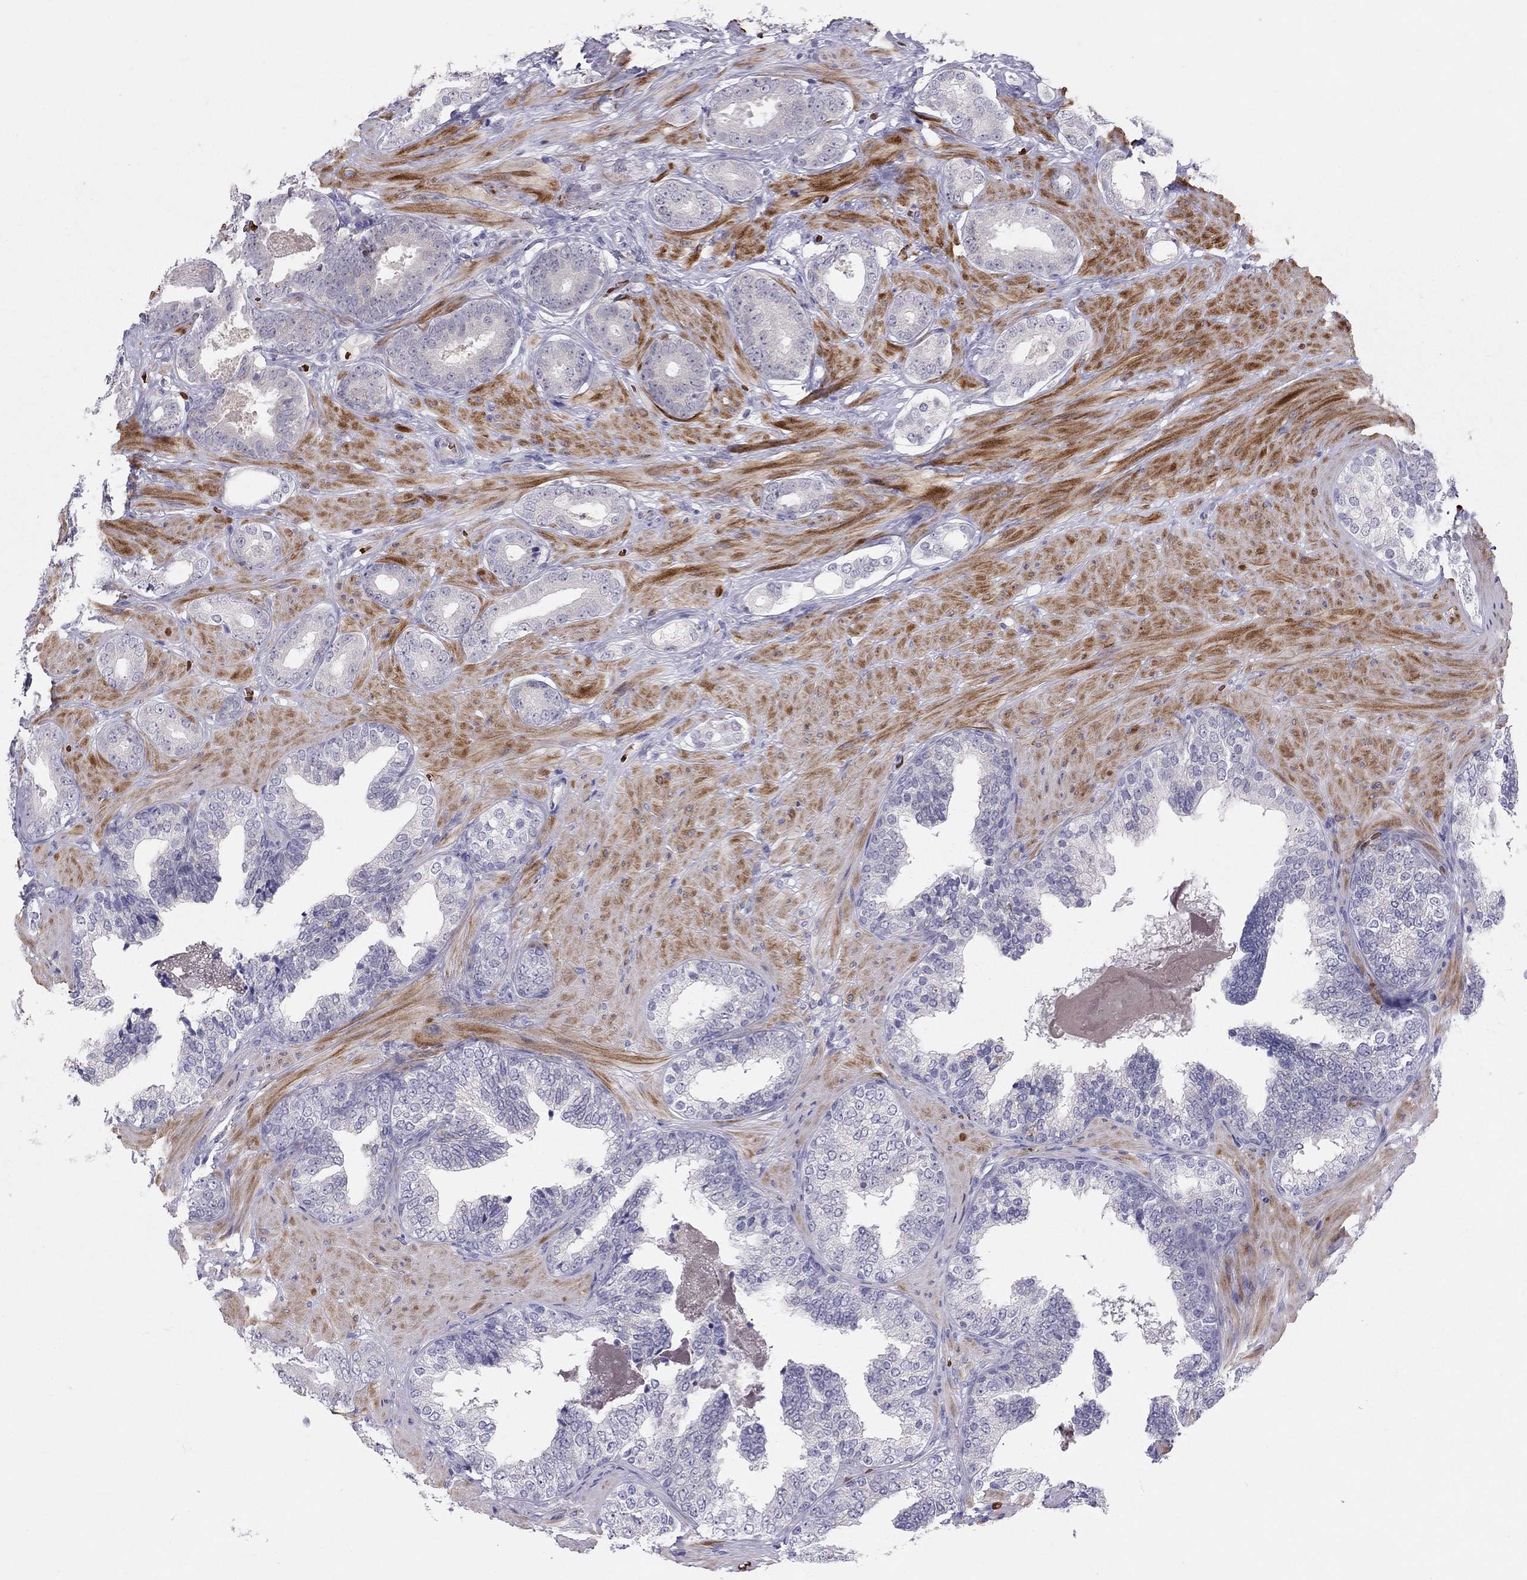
{"staining": {"intensity": "negative", "quantity": "none", "location": "none"}, "tissue": "prostate cancer", "cell_type": "Tumor cells", "image_type": "cancer", "snomed": [{"axis": "morphology", "description": "Adenocarcinoma, Low grade"}, {"axis": "topography", "description": "Prostate"}], "caption": "Prostate adenocarcinoma (low-grade) was stained to show a protein in brown. There is no significant positivity in tumor cells.", "gene": "FRMD1", "patient": {"sex": "male", "age": 60}}